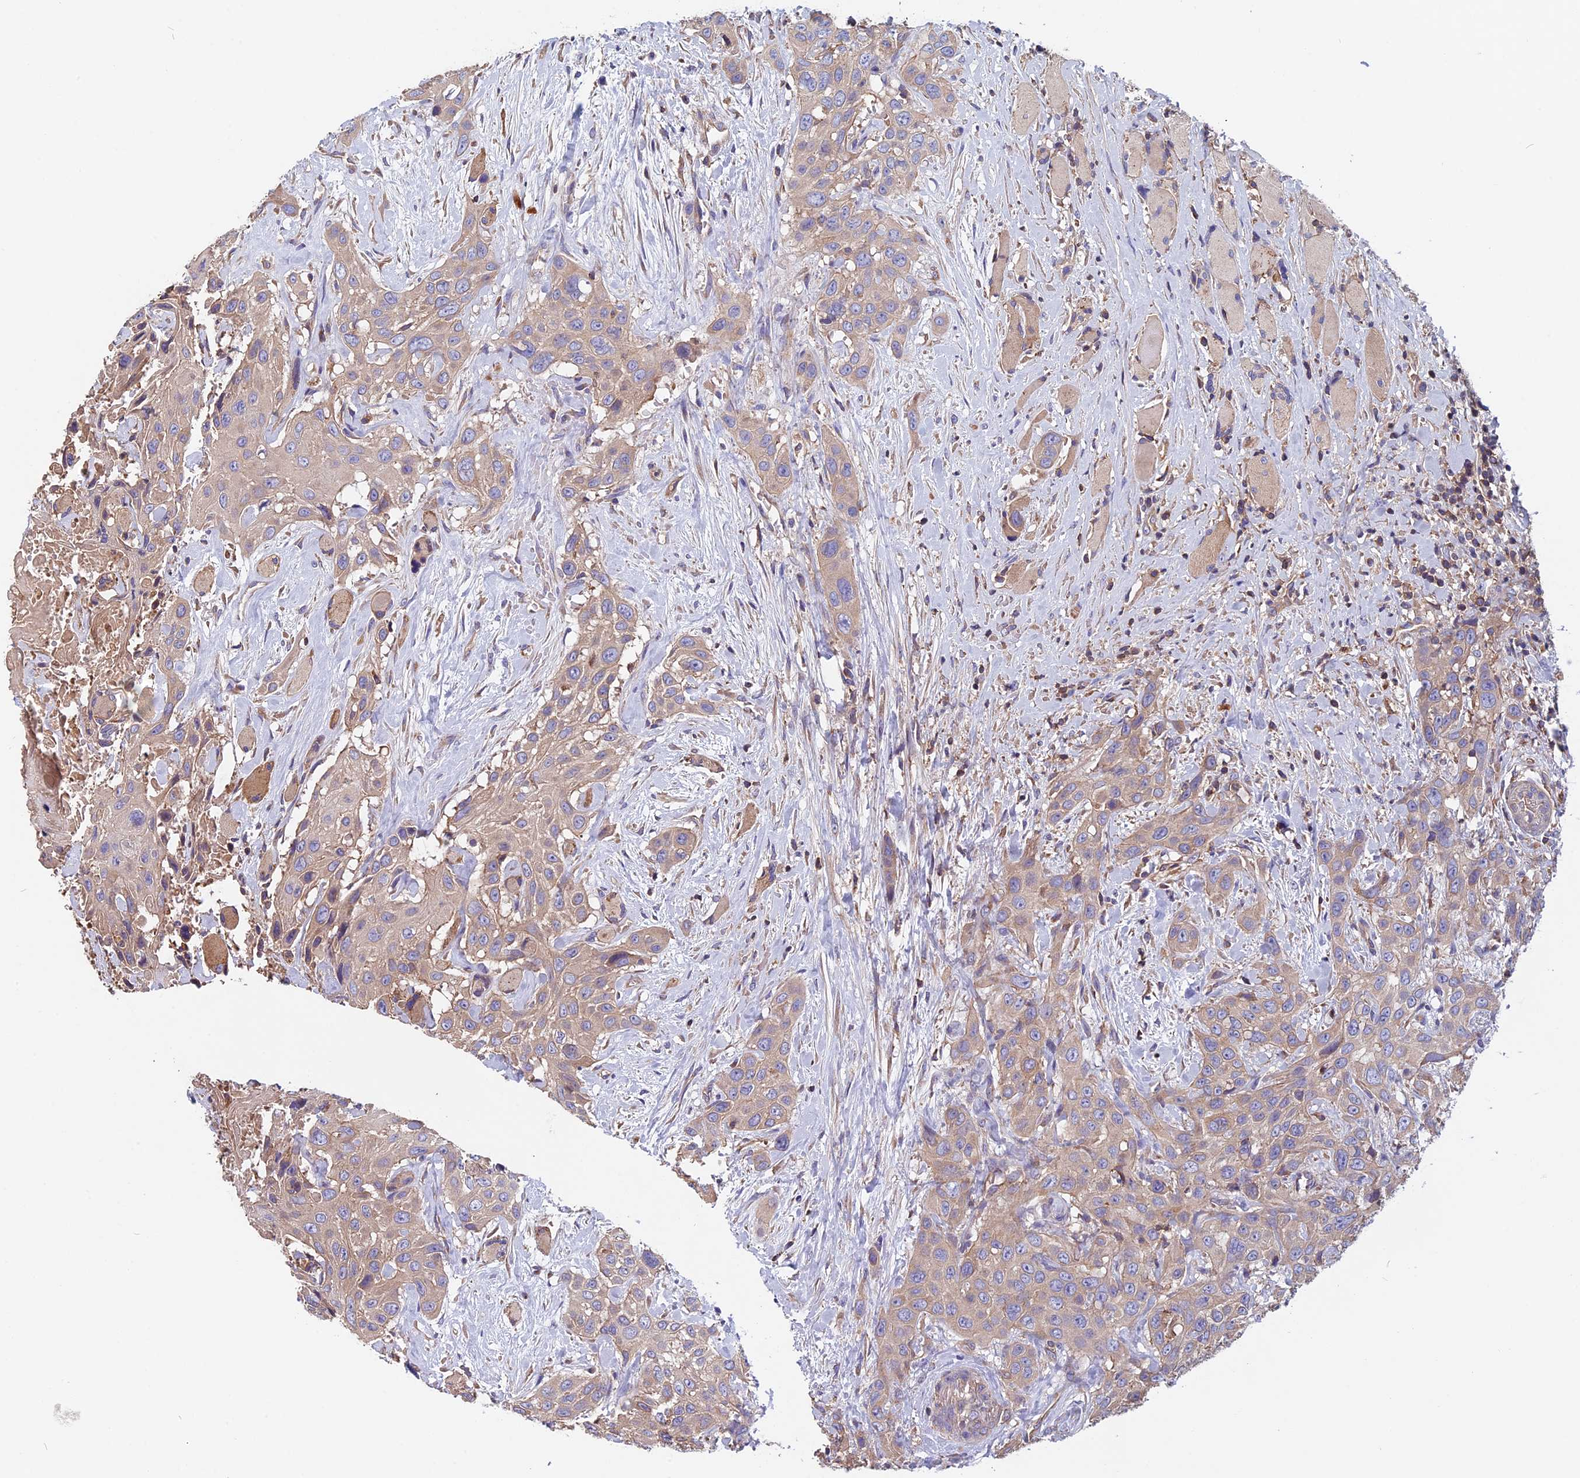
{"staining": {"intensity": "weak", "quantity": ">75%", "location": "cytoplasmic/membranous"}, "tissue": "head and neck cancer", "cell_type": "Tumor cells", "image_type": "cancer", "snomed": [{"axis": "morphology", "description": "Squamous cell carcinoma, NOS"}, {"axis": "topography", "description": "Head-Neck"}], "caption": "Immunohistochemistry histopathology image of neoplastic tissue: squamous cell carcinoma (head and neck) stained using immunohistochemistry demonstrates low levels of weak protein expression localized specifically in the cytoplasmic/membranous of tumor cells, appearing as a cytoplasmic/membranous brown color.", "gene": "CCDC153", "patient": {"sex": "male", "age": 81}}